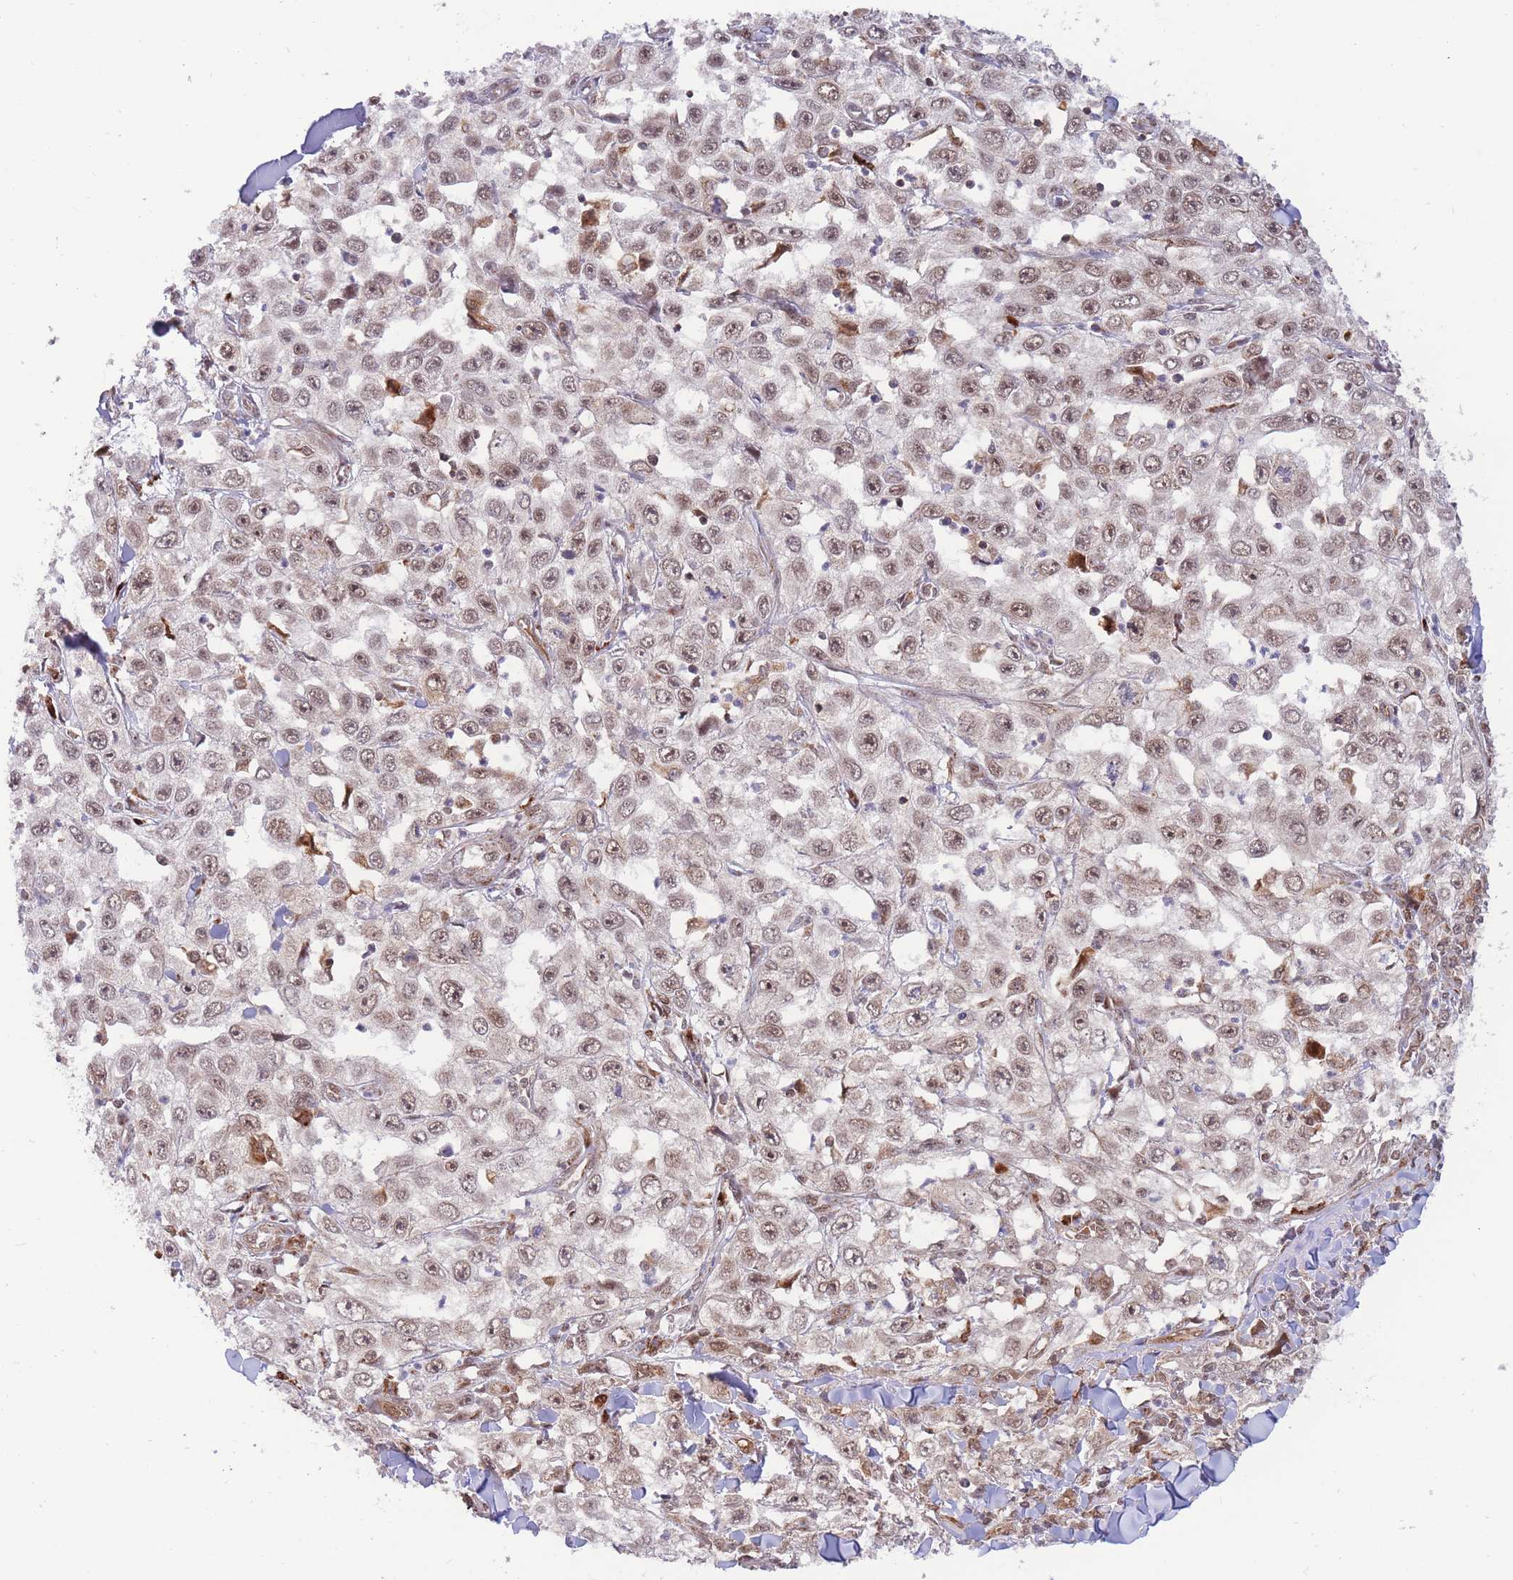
{"staining": {"intensity": "moderate", "quantity": "25%-75%", "location": "nuclear"}, "tissue": "skin cancer", "cell_type": "Tumor cells", "image_type": "cancer", "snomed": [{"axis": "morphology", "description": "Squamous cell carcinoma, NOS"}, {"axis": "topography", "description": "Skin"}], "caption": "A high-resolution image shows immunohistochemistry staining of skin cancer (squamous cell carcinoma), which exhibits moderate nuclear positivity in about 25%-75% of tumor cells. The protein is shown in brown color, while the nuclei are stained blue.", "gene": "BOD1L1", "patient": {"sex": "male", "age": 82}}